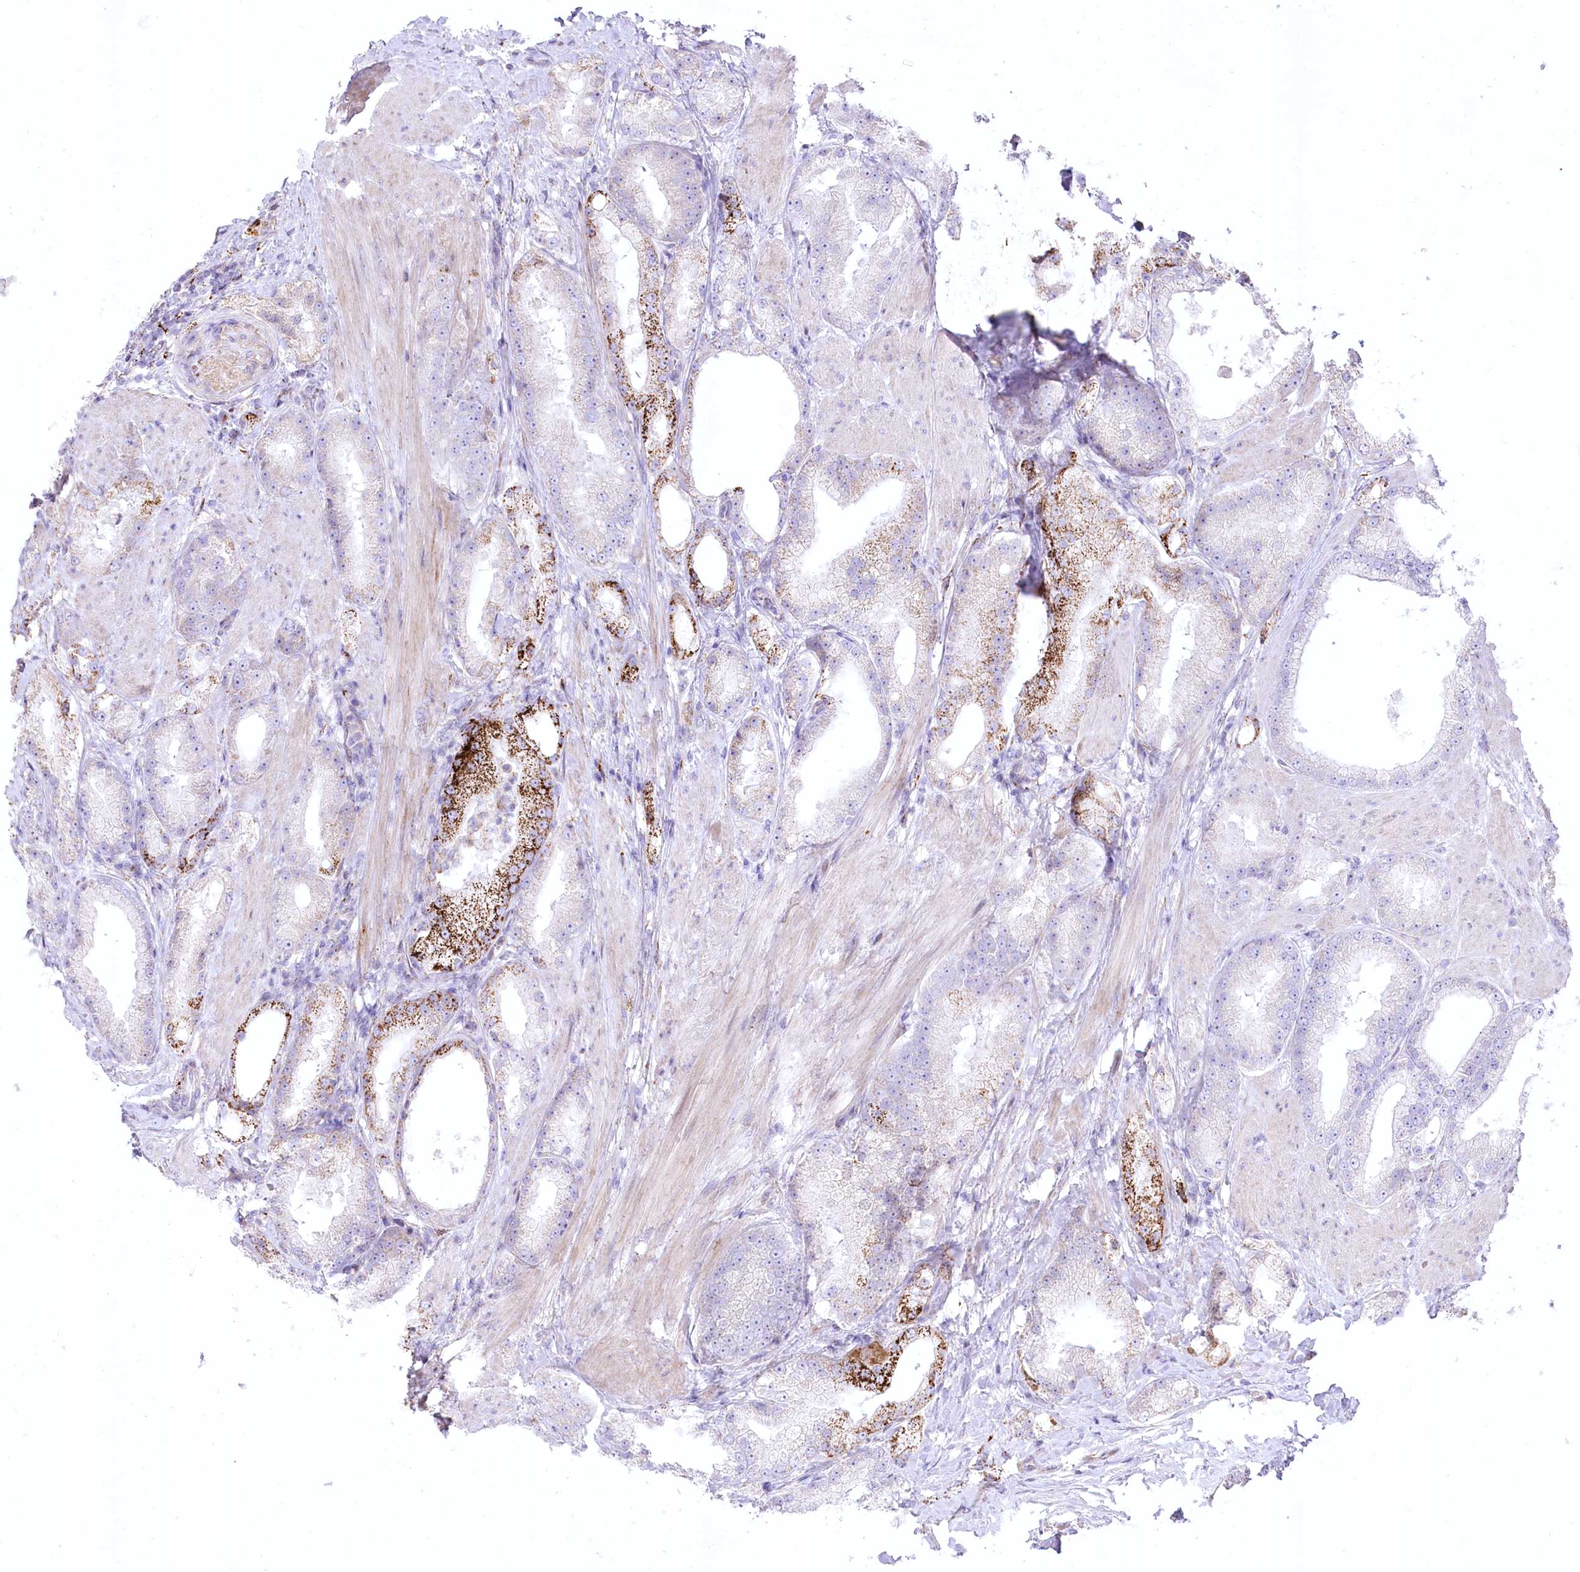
{"staining": {"intensity": "strong", "quantity": "<25%", "location": "cytoplasmic/membranous"}, "tissue": "prostate cancer", "cell_type": "Tumor cells", "image_type": "cancer", "snomed": [{"axis": "morphology", "description": "Adenocarcinoma, Low grade"}, {"axis": "topography", "description": "Prostate"}], "caption": "An image of prostate low-grade adenocarcinoma stained for a protein demonstrates strong cytoplasmic/membranous brown staining in tumor cells.", "gene": "CEP164", "patient": {"sex": "male", "age": 67}}